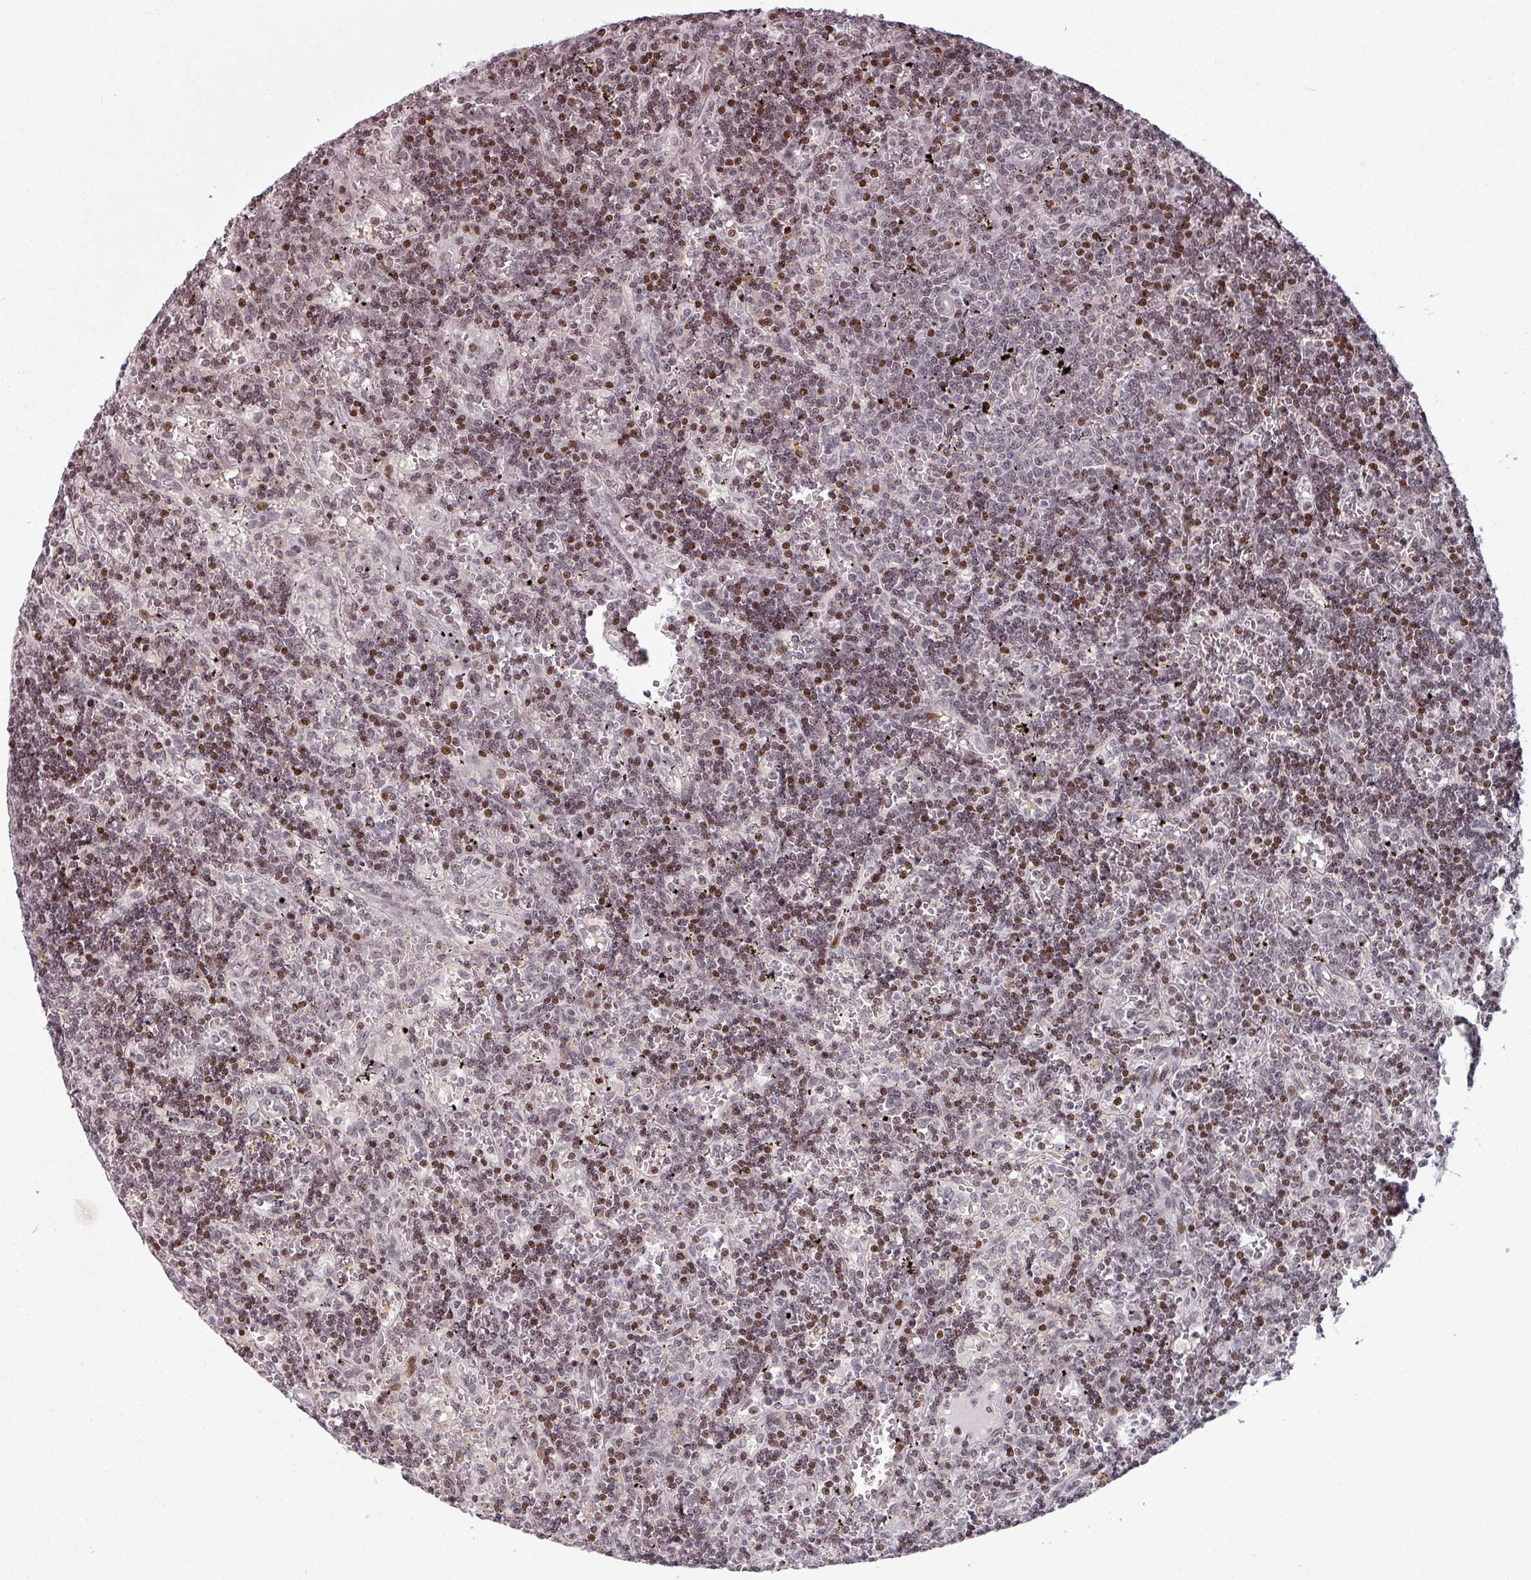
{"staining": {"intensity": "moderate", "quantity": ">75%", "location": "nuclear"}, "tissue": "lymphoma", "cell_type": "Tumor cells", "image_type": "cancer", "snomed": [{"axis": "morphology", "description": "Malignant lymphoma, non-Hodgkin's type, Low grade"}, {"axis": "topography", "description": "Spleen"}], "caption": "A high-resolution image shows IHC staining of malignant lymphoma, non-Hodgkin's type (low-grade), which shows moderate nuclear staining in approximately >75% of tumor cells.", "gene": "NCOR1", "patient": {"sex": "male", "age": 60}}